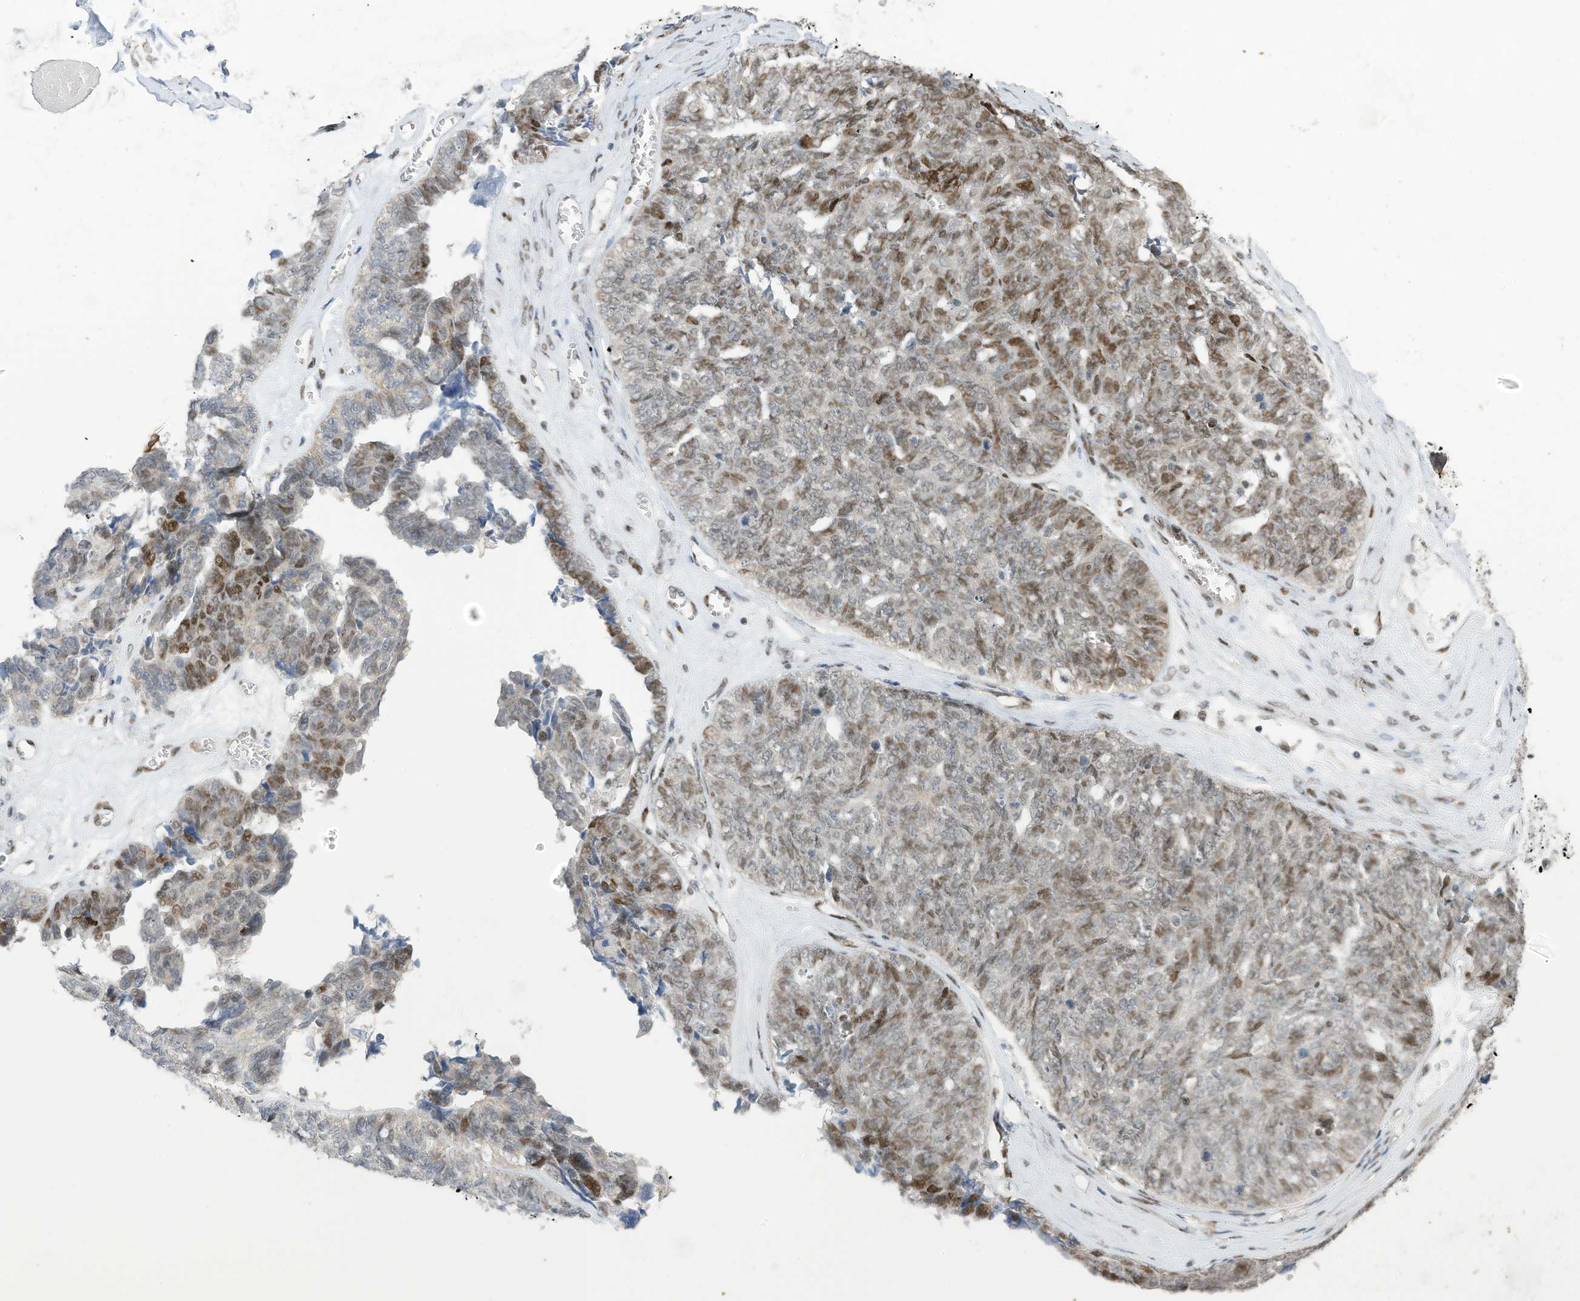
{"staining": {"intensity": "moderate", "quantity": "25%-75%", "location": "nuclear"}, "tissue": "ovarian cancer", "cell_type": "Tumor cells", "image_type": "cancer", "snomed": [{"axis": "morphology", "description": "Cystadenocarcinoma, serous, NOS"}, {"axis": "topography", "description": "Ovary"}], "caption": "This is an image of IHC staining of serous cystadenocarcinoma (ovarian), which shows moderate positivity in the nuclear of tumor cells.", "gene": "RABL3", "patient": {"sex": "female", "age": 79}}